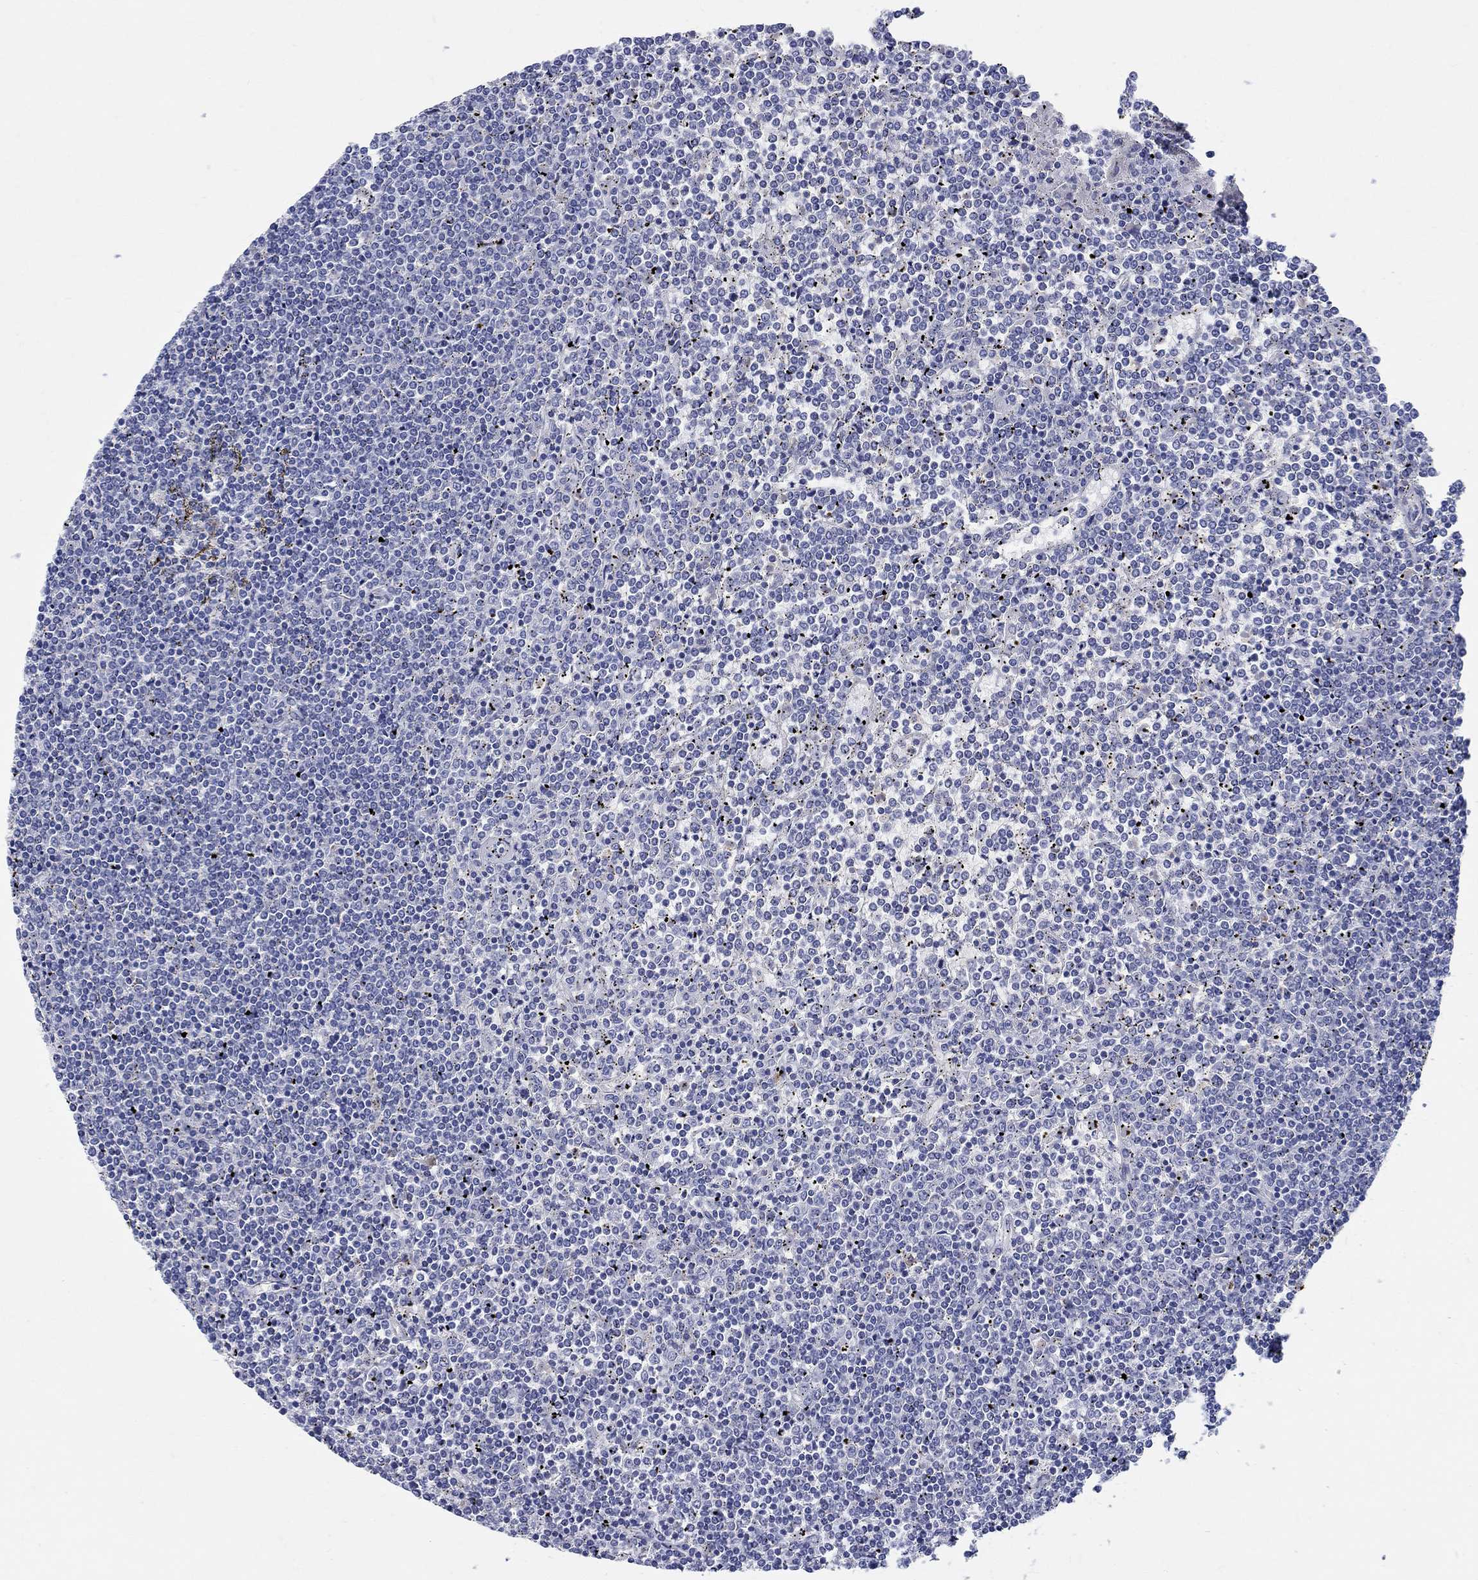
{"staining": {"intensity": "negative", "quantity": "none", "location": "none"}, "tissue": "lymphoma", "cell_type": "Tumor cells", "image_type": "cancer", "snomed": [{"axis": "morphology", "description": "Malignant lymphoma, non-Hodgkin's type, Low grade"}, {"axis": "topography", "description": "Spleen"}], "caption": "The micrograph reveals no significant expression in tumor cells of malignant lymphoma, non-Hodgkin's type (low-grade). (DAB immunohistochemistry (IHC), high magnification).", "gene": "SOX2", "patient": {"sex": "female", "age": 19}}